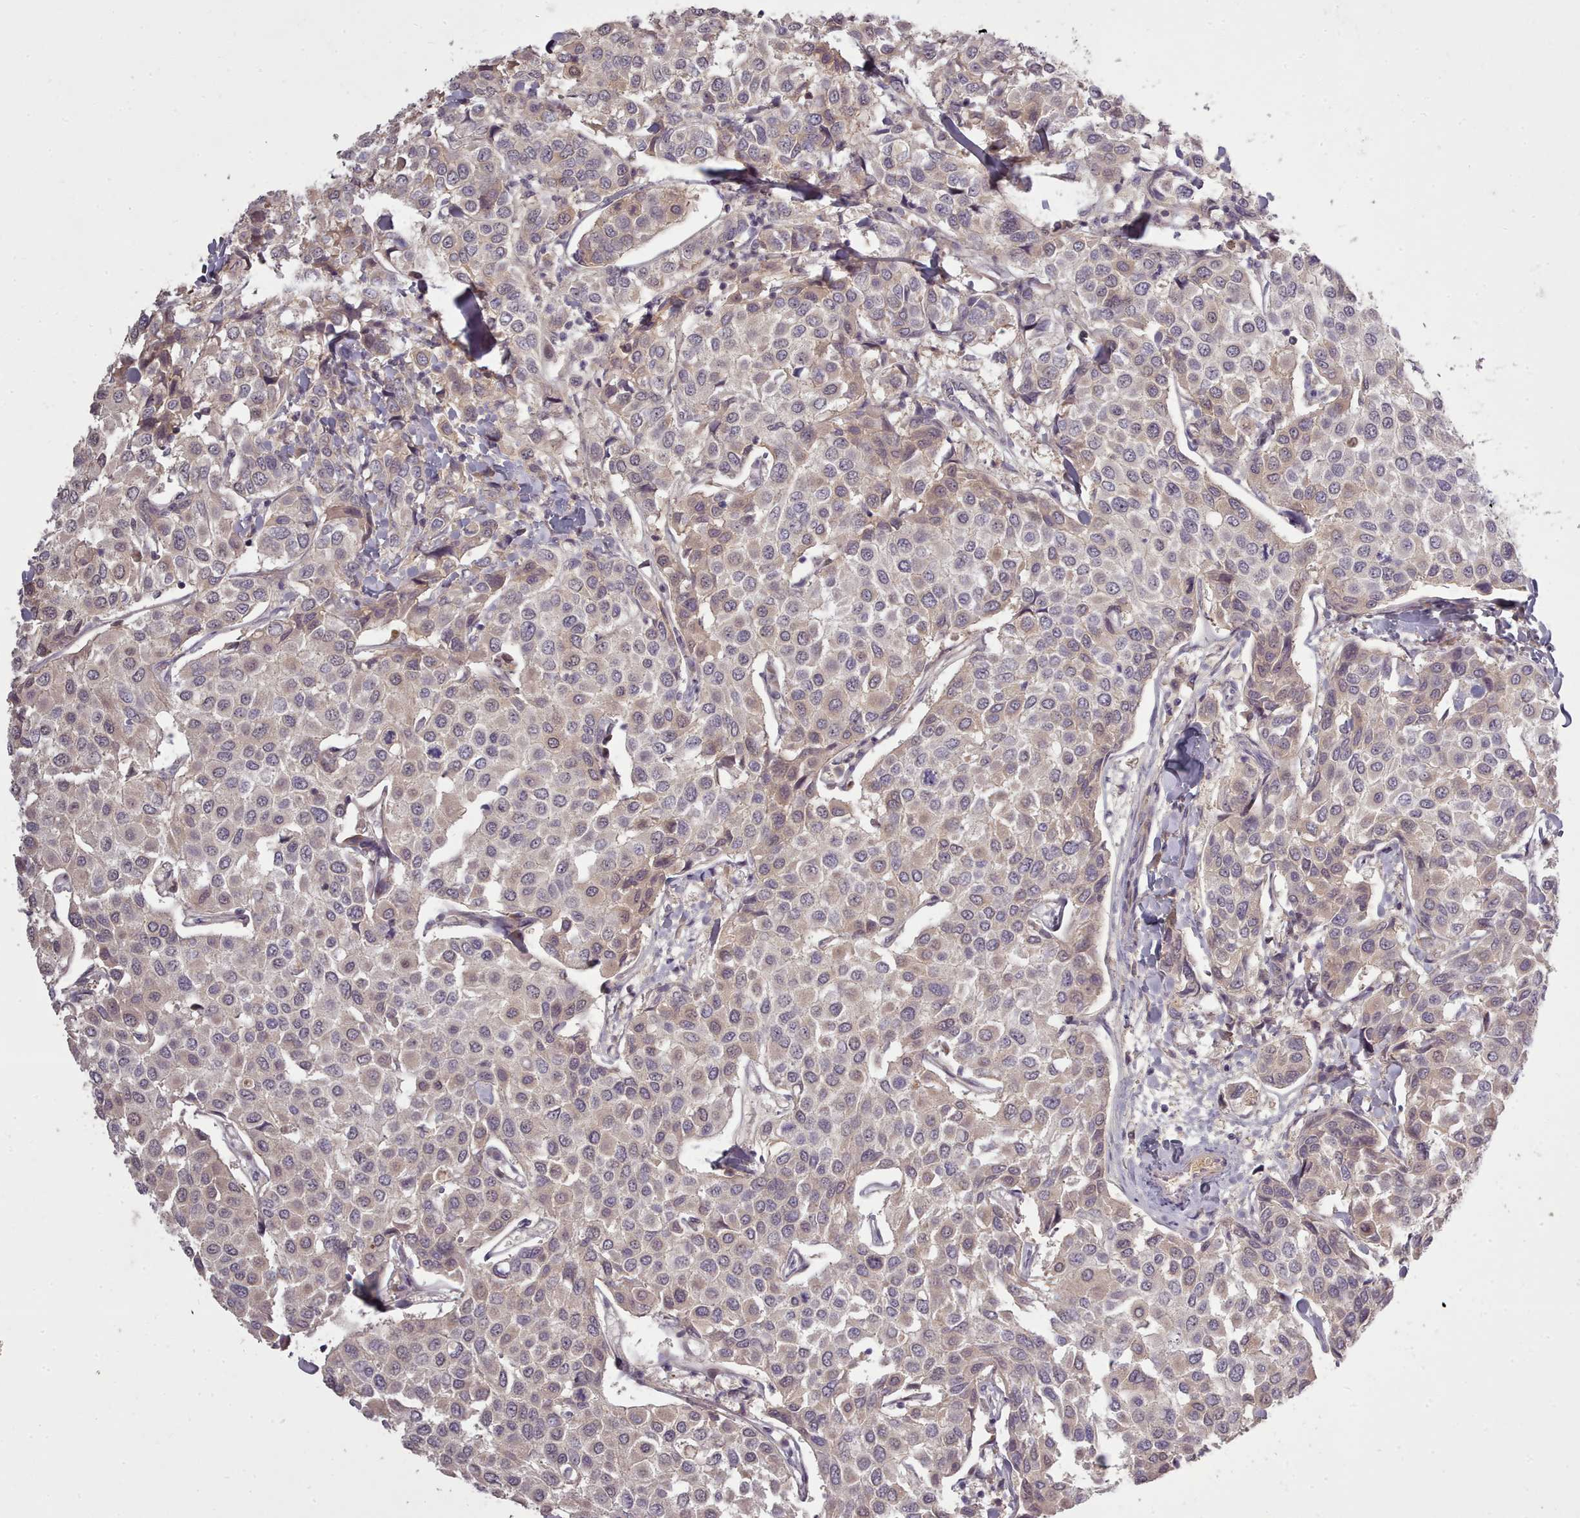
{"staining": {"intensity": "weak", "quantity": "<25%", "location": "cytoplasmic/membranous"}, "tissue": "breast cancer", "cell_type": "Tumor cells", "image_type": "cancer", "snomed": [{"axis": "morphology", "description": "Duct carcinoma"}, {"axis": "topography", "description": "Breast"}], "caption": "DAB (3,3'-diaminobenzidine) immunohistochemical staining of human invasive ductal carcinoma (breast) demonstrates no significant expression in tumor cells.", "gene": "LEFTY2", "patient": {"sex": "female", "age": 55}}